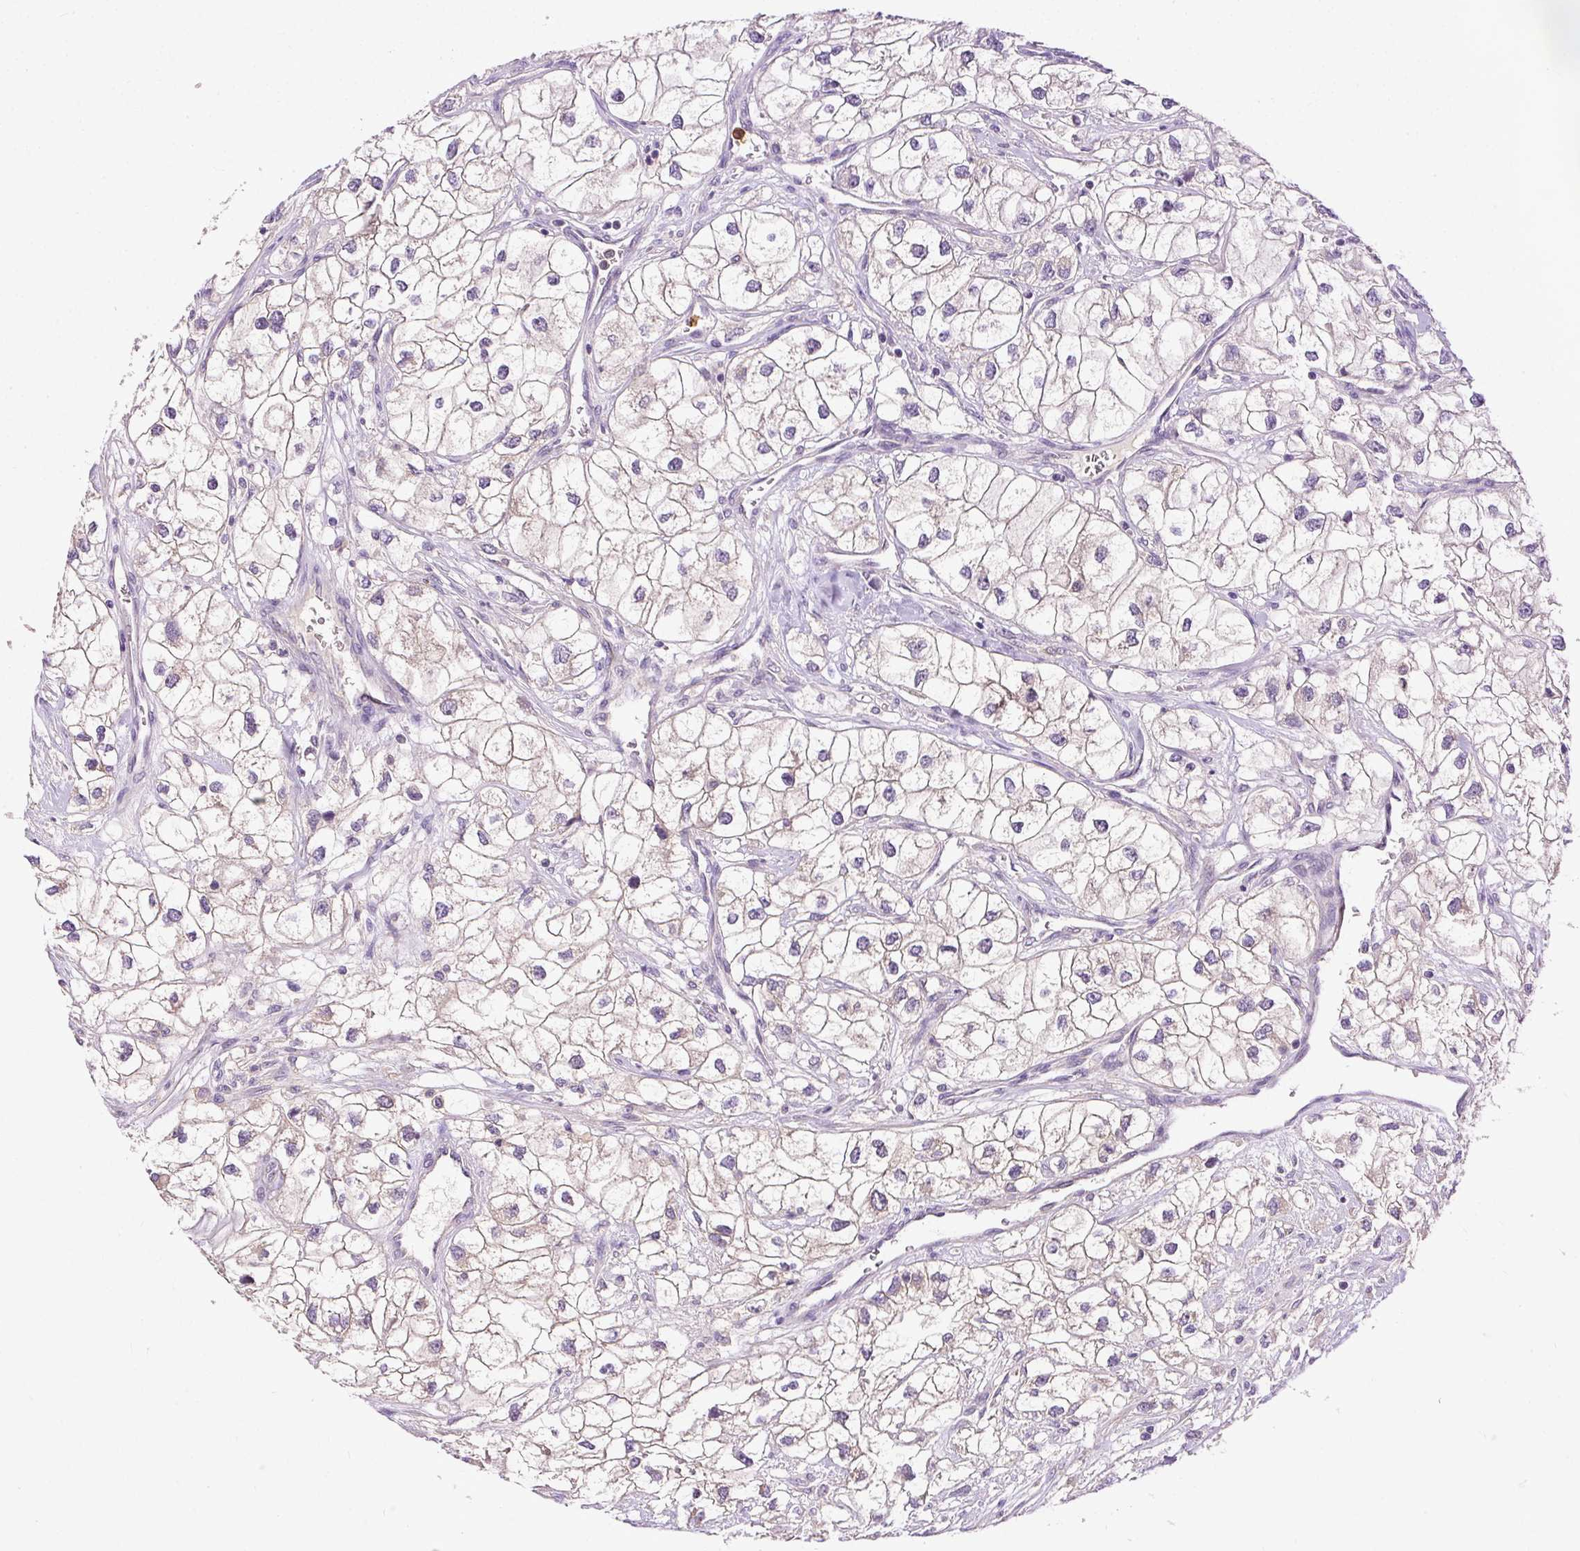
{"staining": {"intensity": "weak", "quantity": "25%-75%", "location": "cytoplasmic/membranous"}, "tissue": "renal cancer", "cell_type": "Tumor cells", "image_type": "cancer", "snomed": [{"axis": "morphology", "description": "Adenocarcinoma, NOS"}, {"axis": "topography", "description": "Kidney"}], "caption": "Immunohistochemistry of renal cancer reveals low levels of weak cytoplasmic/membranous expression in about 25%-75% of tumor cells.", "gene": "CTTNBP2", "patient": {"sex": "male", "age": 59}}